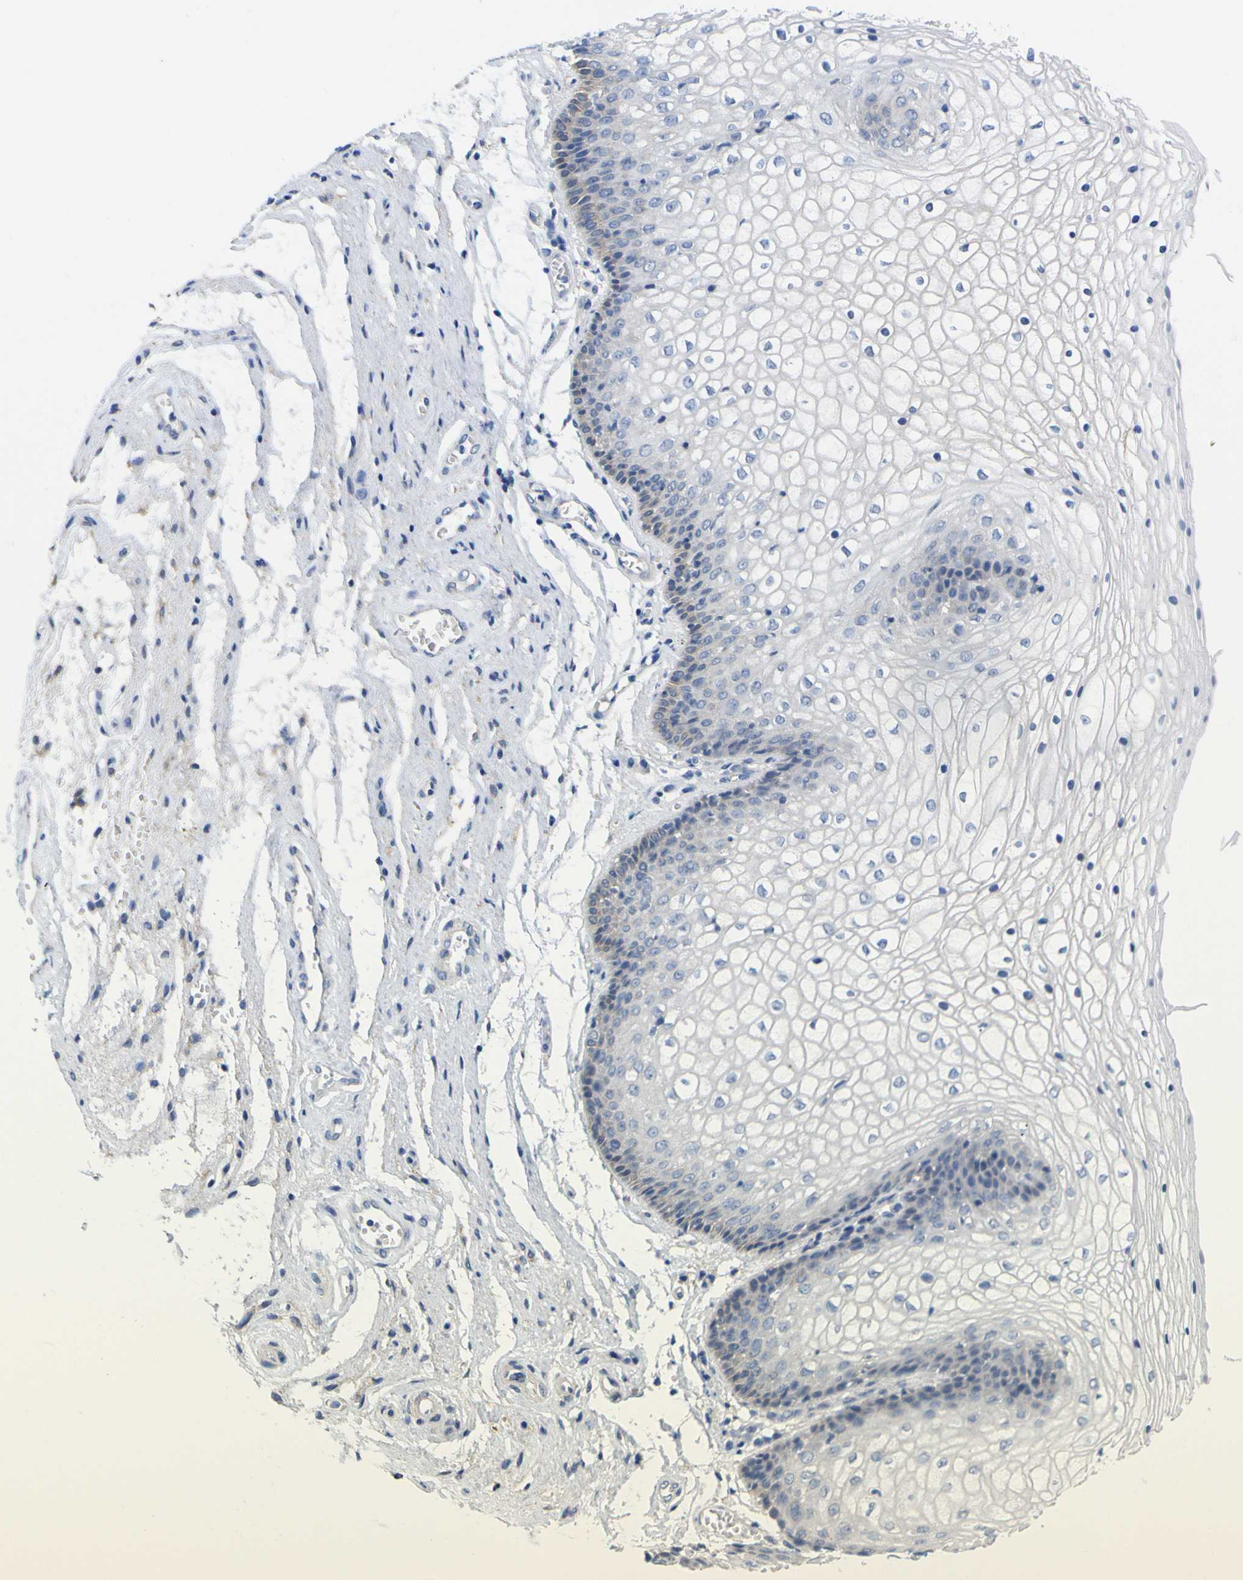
{"staining": {"intensity": "negative", "quantity": "none", "location": "none"}, "tissue": "vagina", "cell_type": "Squamous epithelial cells", "image_type": "normal", "snomed": [{"axis": "morphology", "description": "Normal tissue, NOS"}, {"axis": "topography", "description": "Vagina"}], "caption": "Squamous epithelial cells show no significant staining in benign vagina. (Brightfield microscopy of DAB (3,3'-diaminobenzidine) IHC at high magnification).", "gene": "PEBP1", "patient": {"sex": "female", "age": 34}}